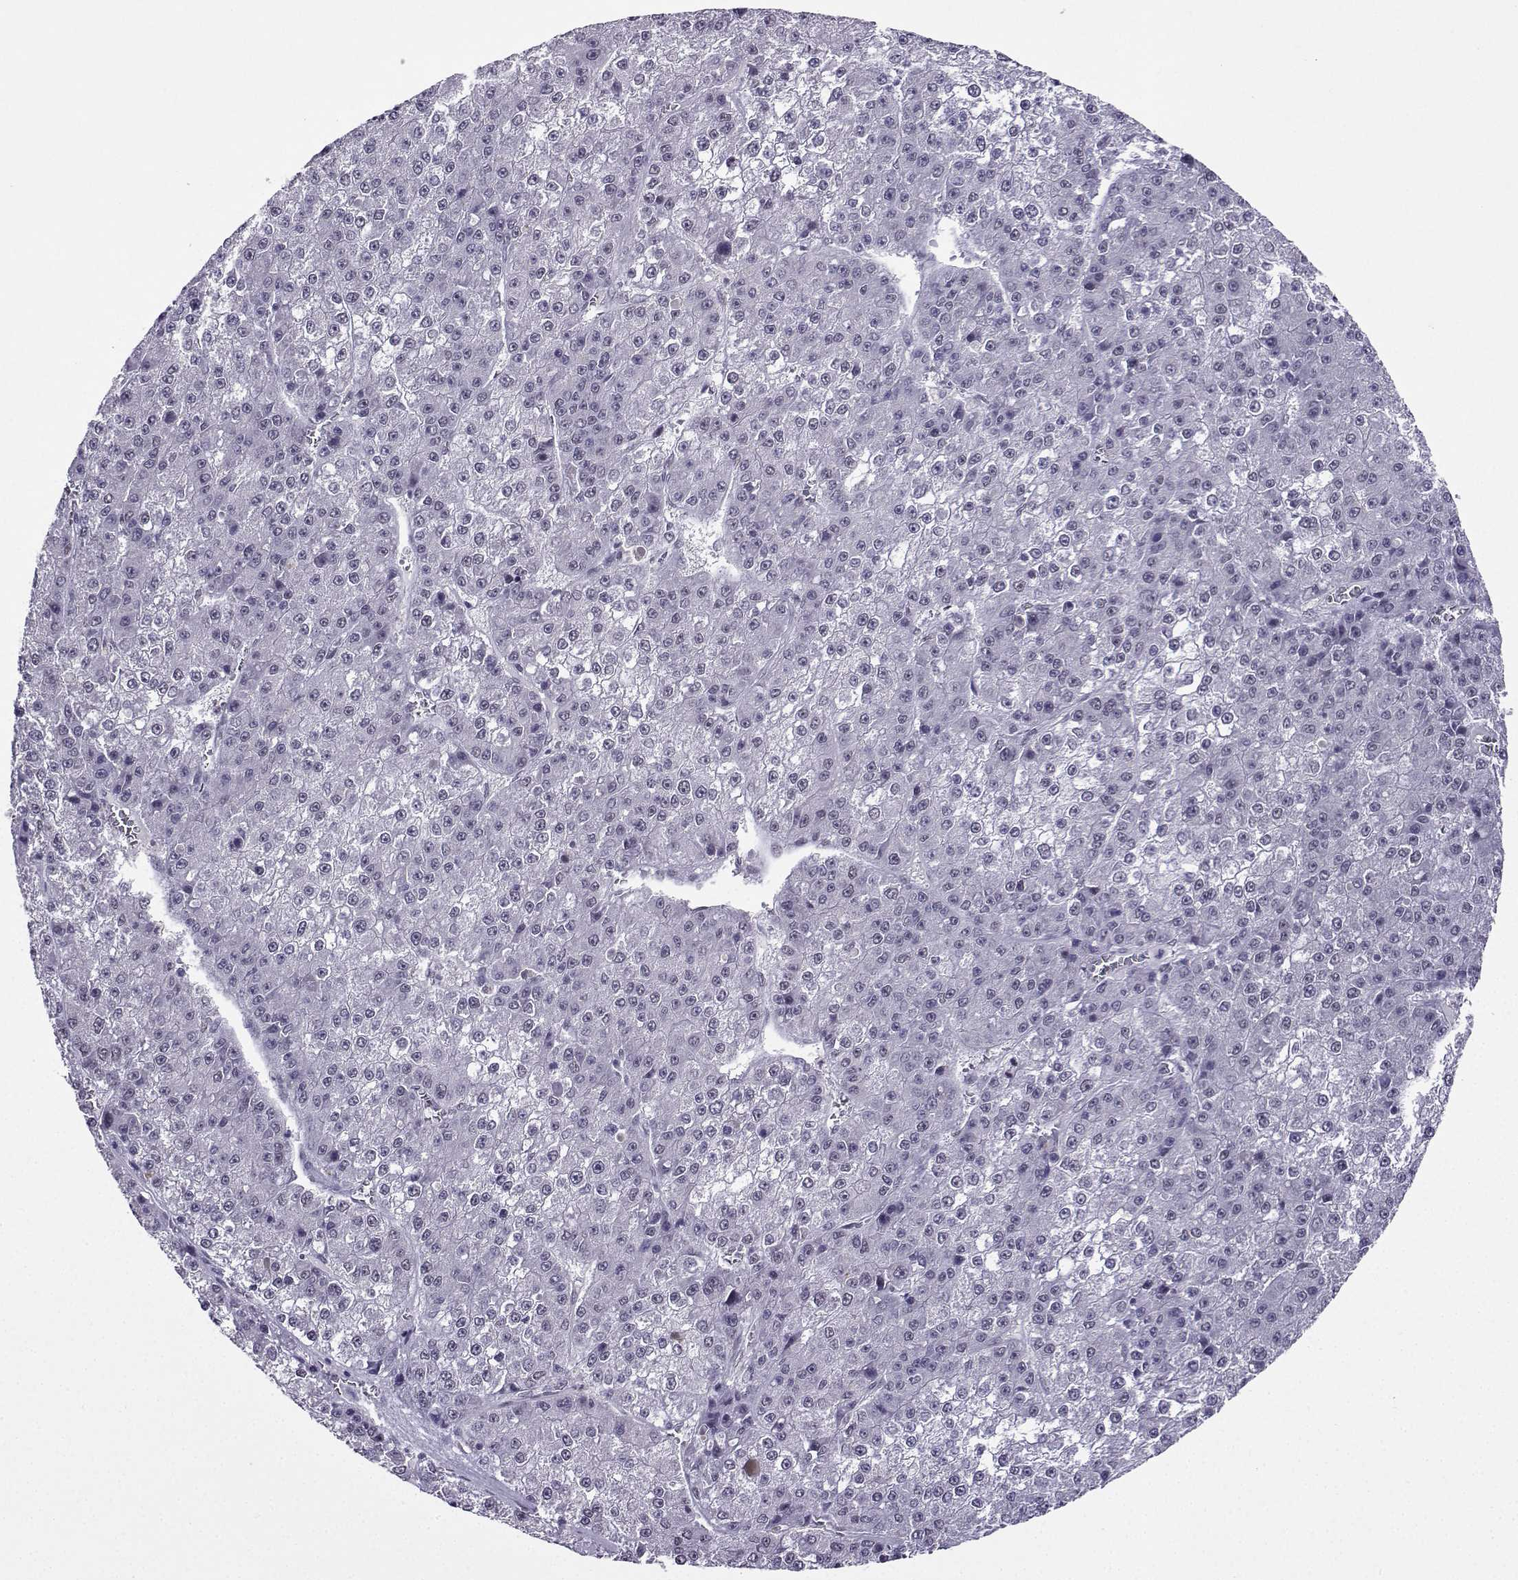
{"staining": {"intensity": "negative", "quantity": "none", "location": "none"}, "tissue": "liver cancer", "cell_type": "Tumor cells", "image_type": "cancer", "snomed": [{"axis": "morphology", "description": "Carcinoma, Hepatocellular, NOS"}, {"axis": "topography", "description": "Liver"}], "caption": "IHC micrograph of neoplastic tissue: liver hepatocellular carcinoma stained with DAB (3,3'-diaminobenzidine) displays no significant protein staining in tumor cells.", "gene": "LRFN2", "patient": {"sex": "female", "age": 73}}